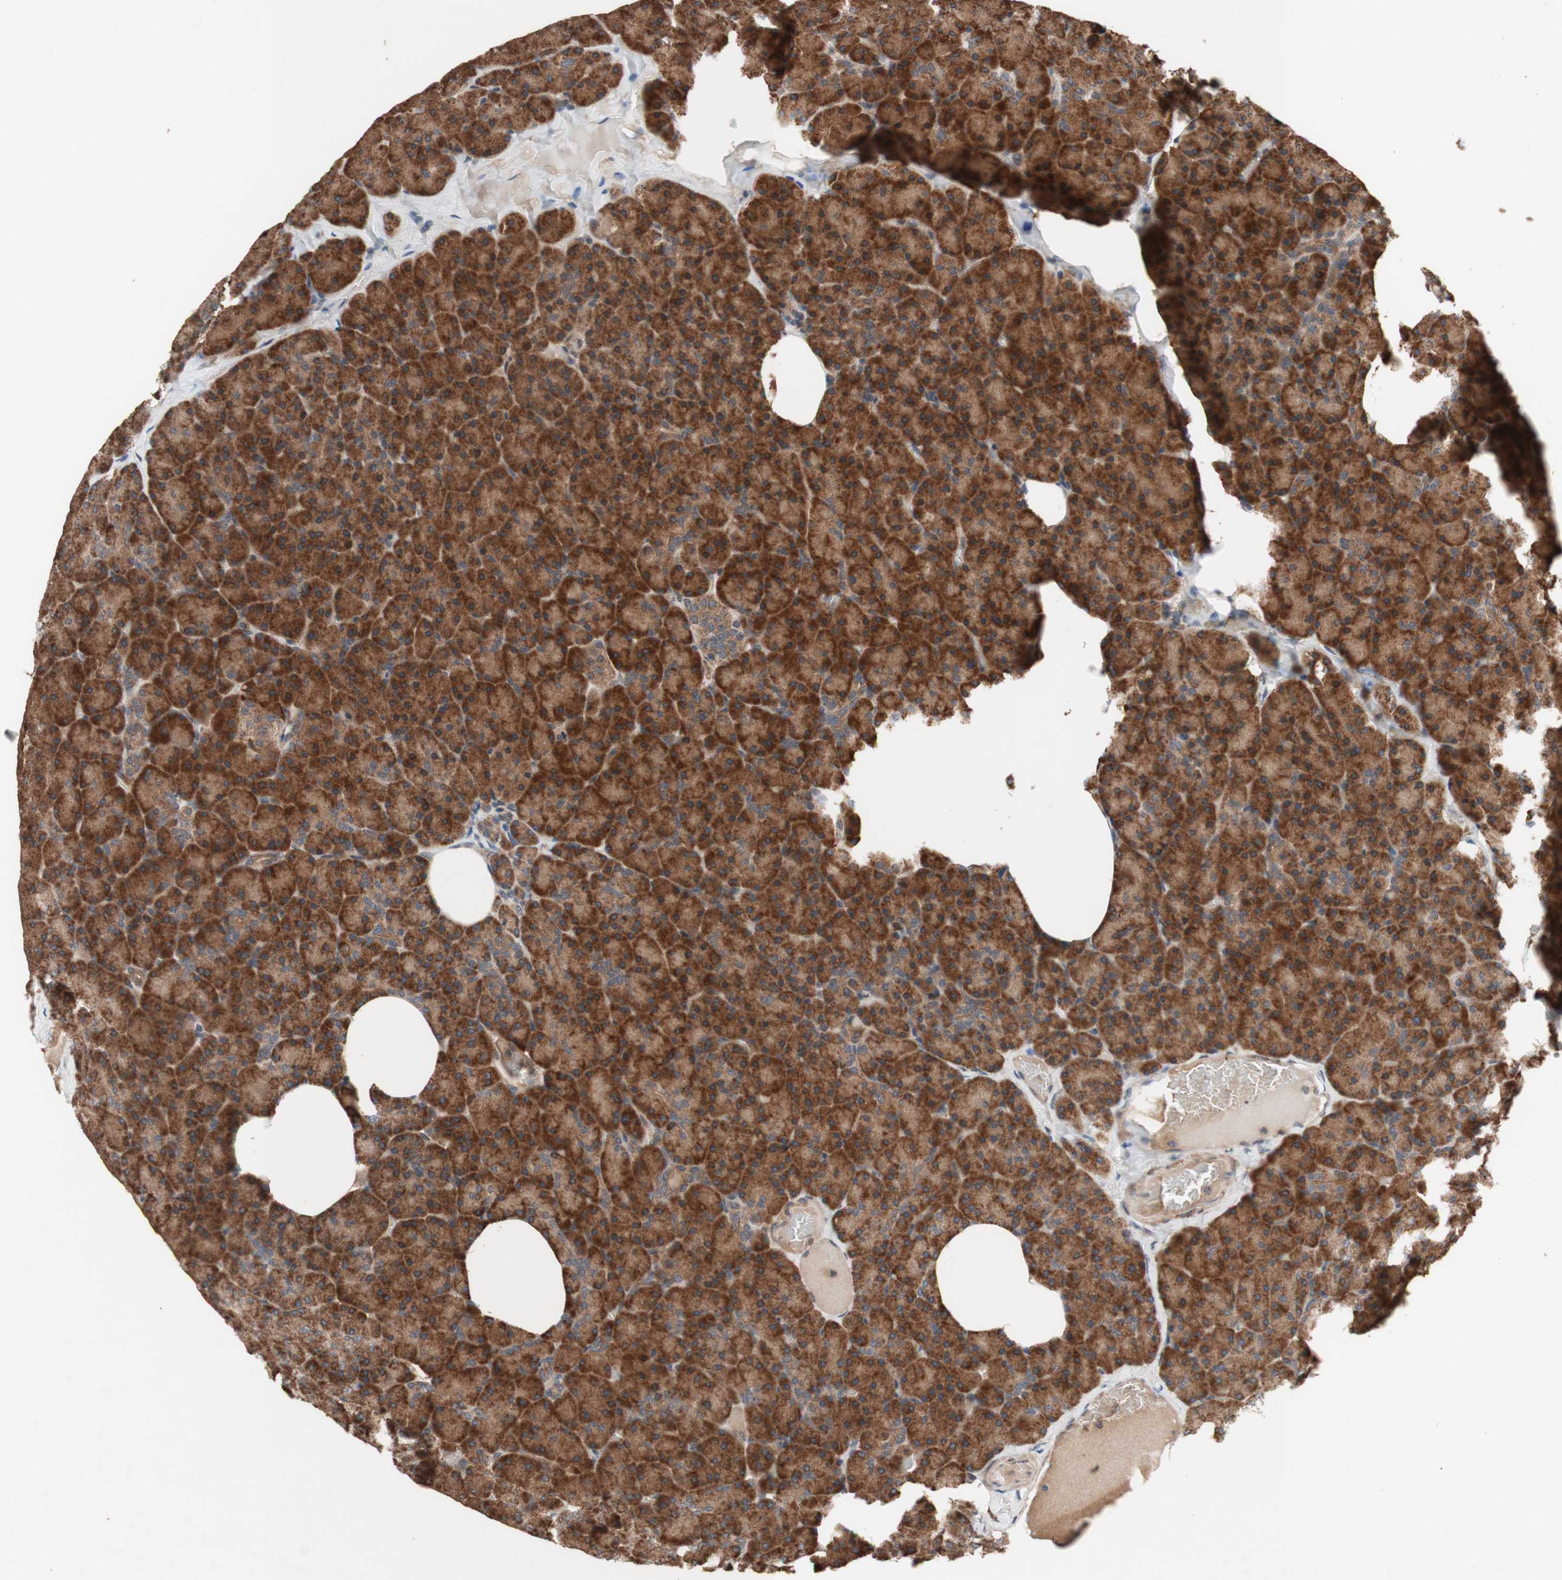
{"staining": {"intensity": "strong", "quantity": ">75%", "location": "cytoplasmic/membranous"}, "tissue": "pancreas", "cell_type": "Exocrine glandular cells", "image_type": "normal", "snomed": [{"axis": "morphology", "description": "Normal tissue, NOS"}, {"axis": "topography", "description": "Pancreas"}], "caption": "A high amount of strong cytoplasmic/membranous expression is present in about >75% of exocrine glandular cells in unremarkable pancreas.", "gene": "DDOST", "patient": {"sex": "female", "age": 35}}